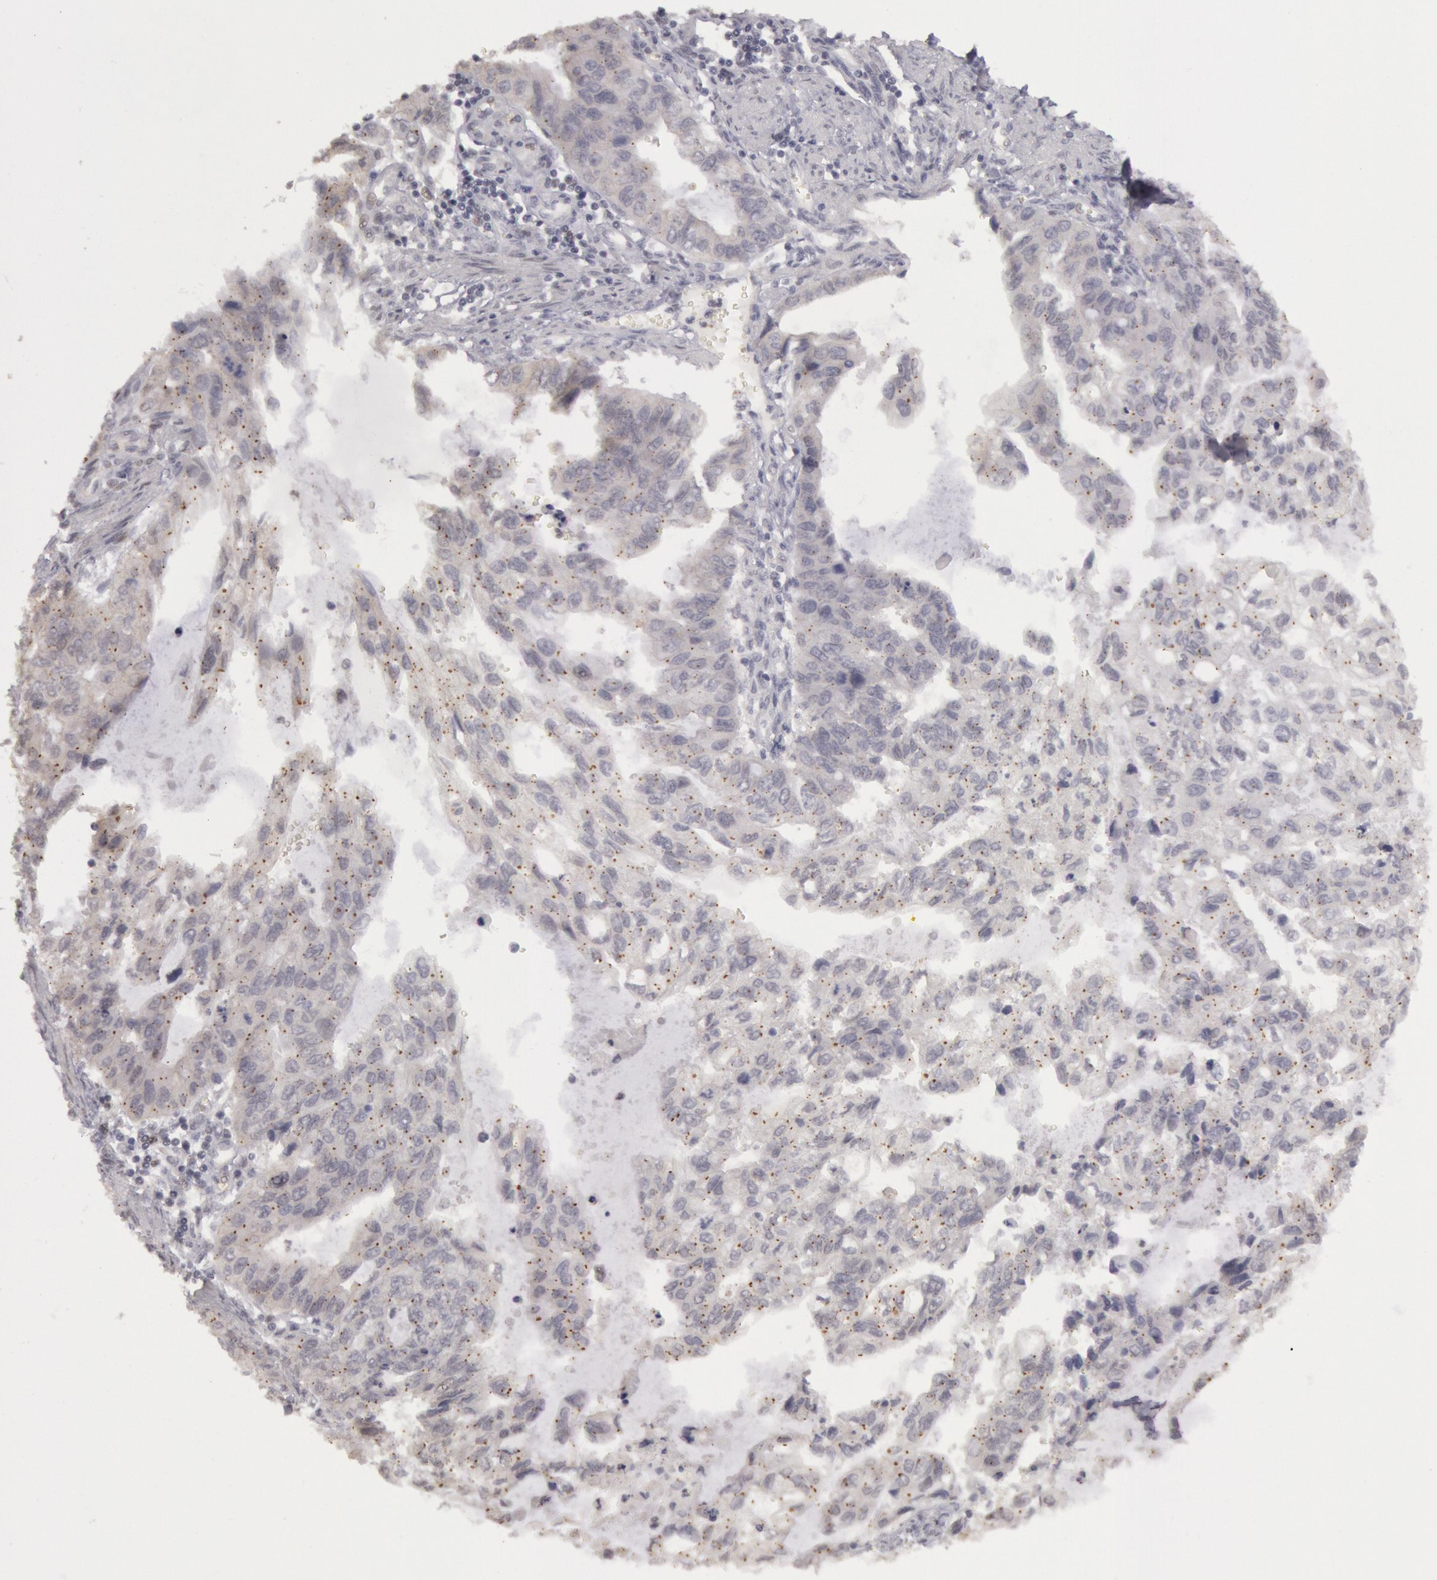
{"staining": {"intensity": "negative", "quantity": "none", "location": "none"}, "tissue": "stomach cancer", "cell_type": "Tumor cells", "image_type": "cancer", "snomed": [{"axis": "morphology", "description": "Adenocarcinoma, NOS"}, {"axis": "topography", "description": "Stomach, upper"}], "caption": "Immunohistochemistry histopathology image of neoplastic tissue: adenocarcinoma (stomach) stained with DAB demonstrates no significant protein positivity in tumor cells.", "gene": "RIMBP3C", "patient": {"sex": "female", "age": 52}}